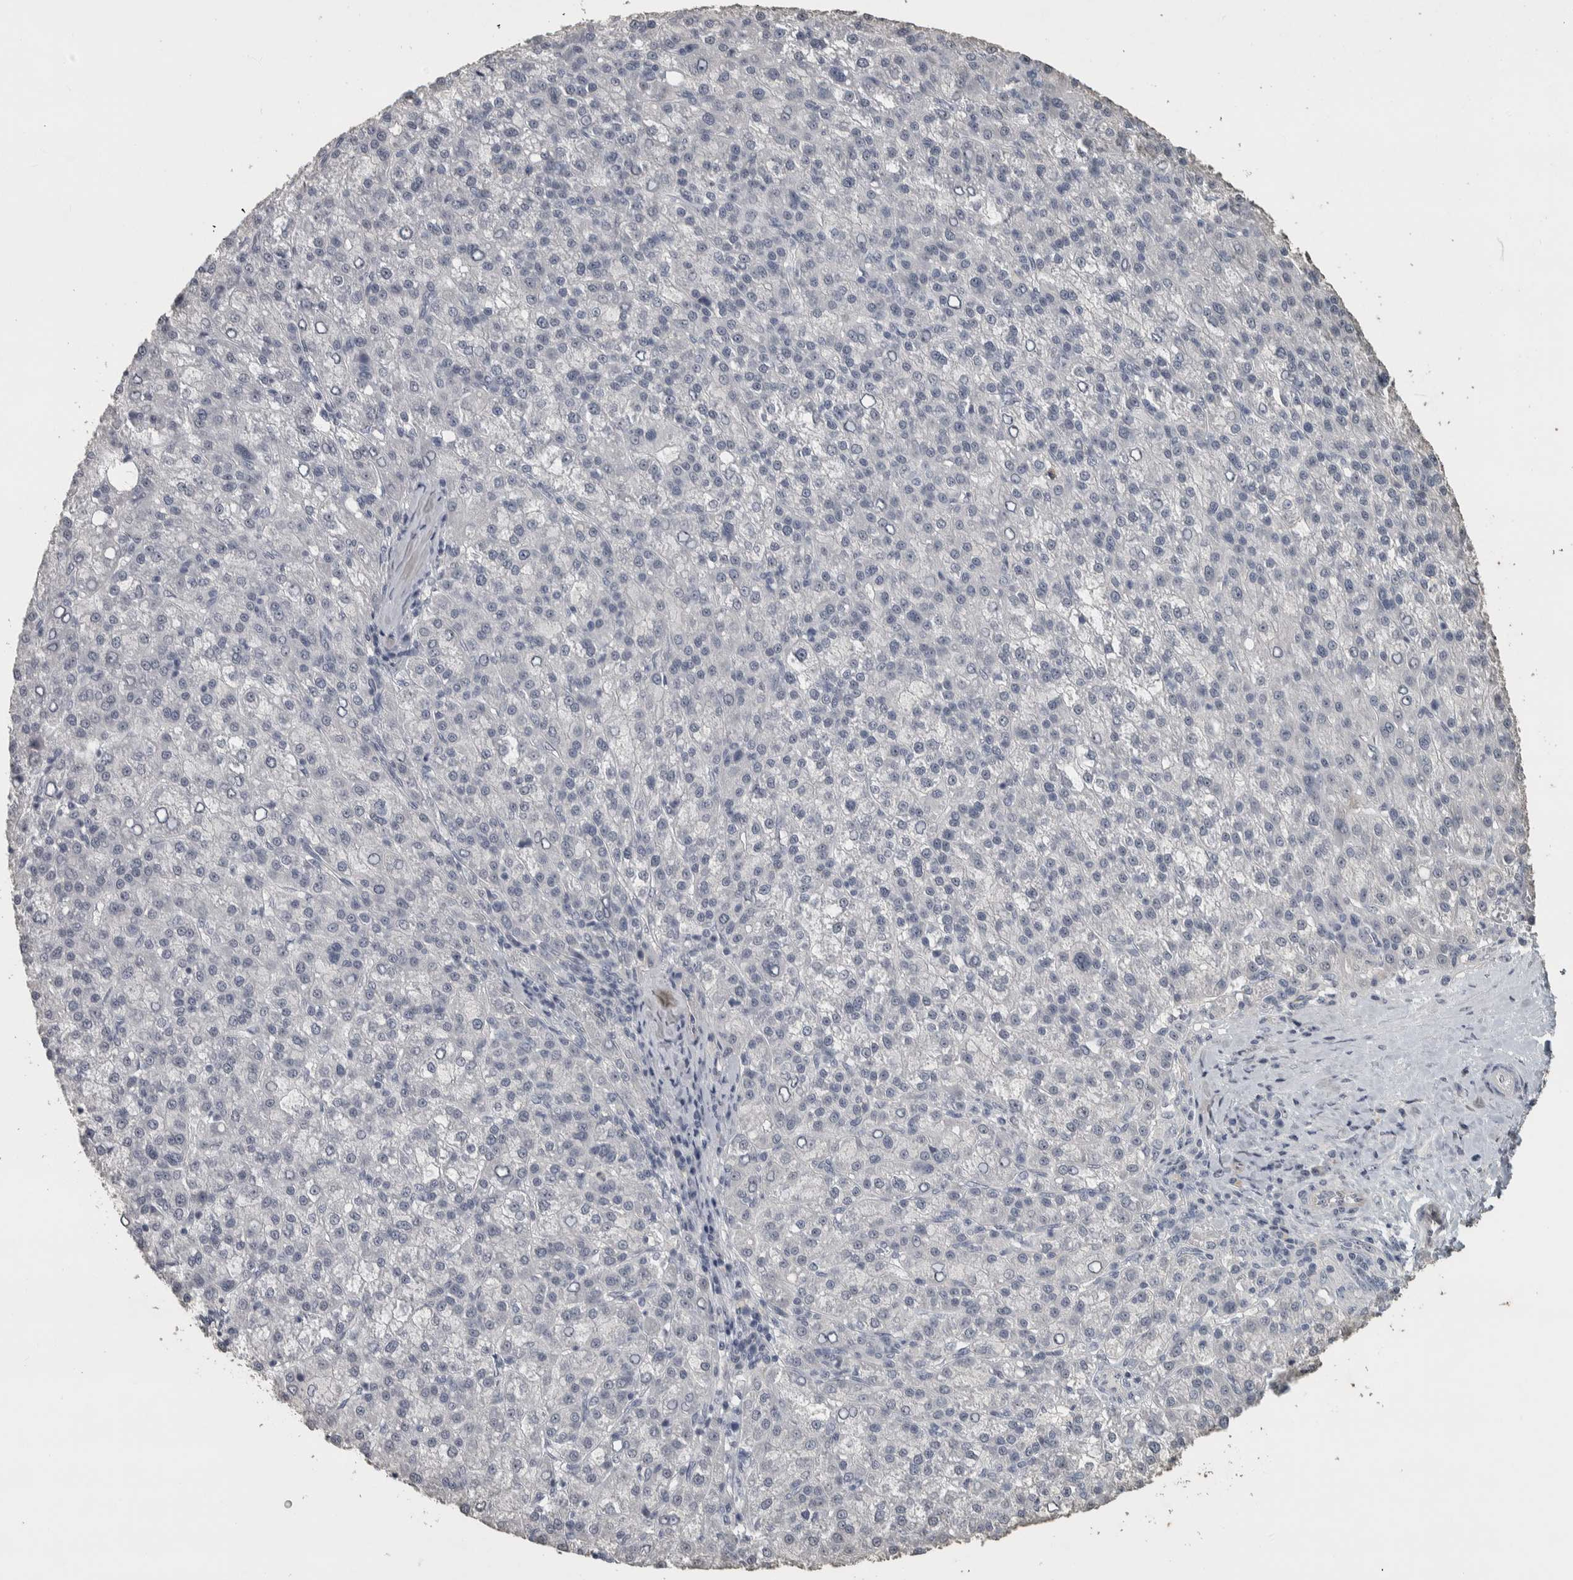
{"staining": {"intensity": "negative", "quantity": "none", "location": "none"}, "tissue": "liver cancer", "cell_type": "Tumor cells", "image_type": "cancer", "snomed": [{"axis": "morphology", "description": "Carcinoma, Hepatocellular, NOS"}, {"axis": "topography", "description": "Liver"}], "caption": "The photomicrograph shows no significant expression in tumor cells of liver cancer. (DAB IHC visualized using brightfield microscopy, high magnification).", "gene": "DCAF10", "patient": {"sex": "female", "age": 58}}